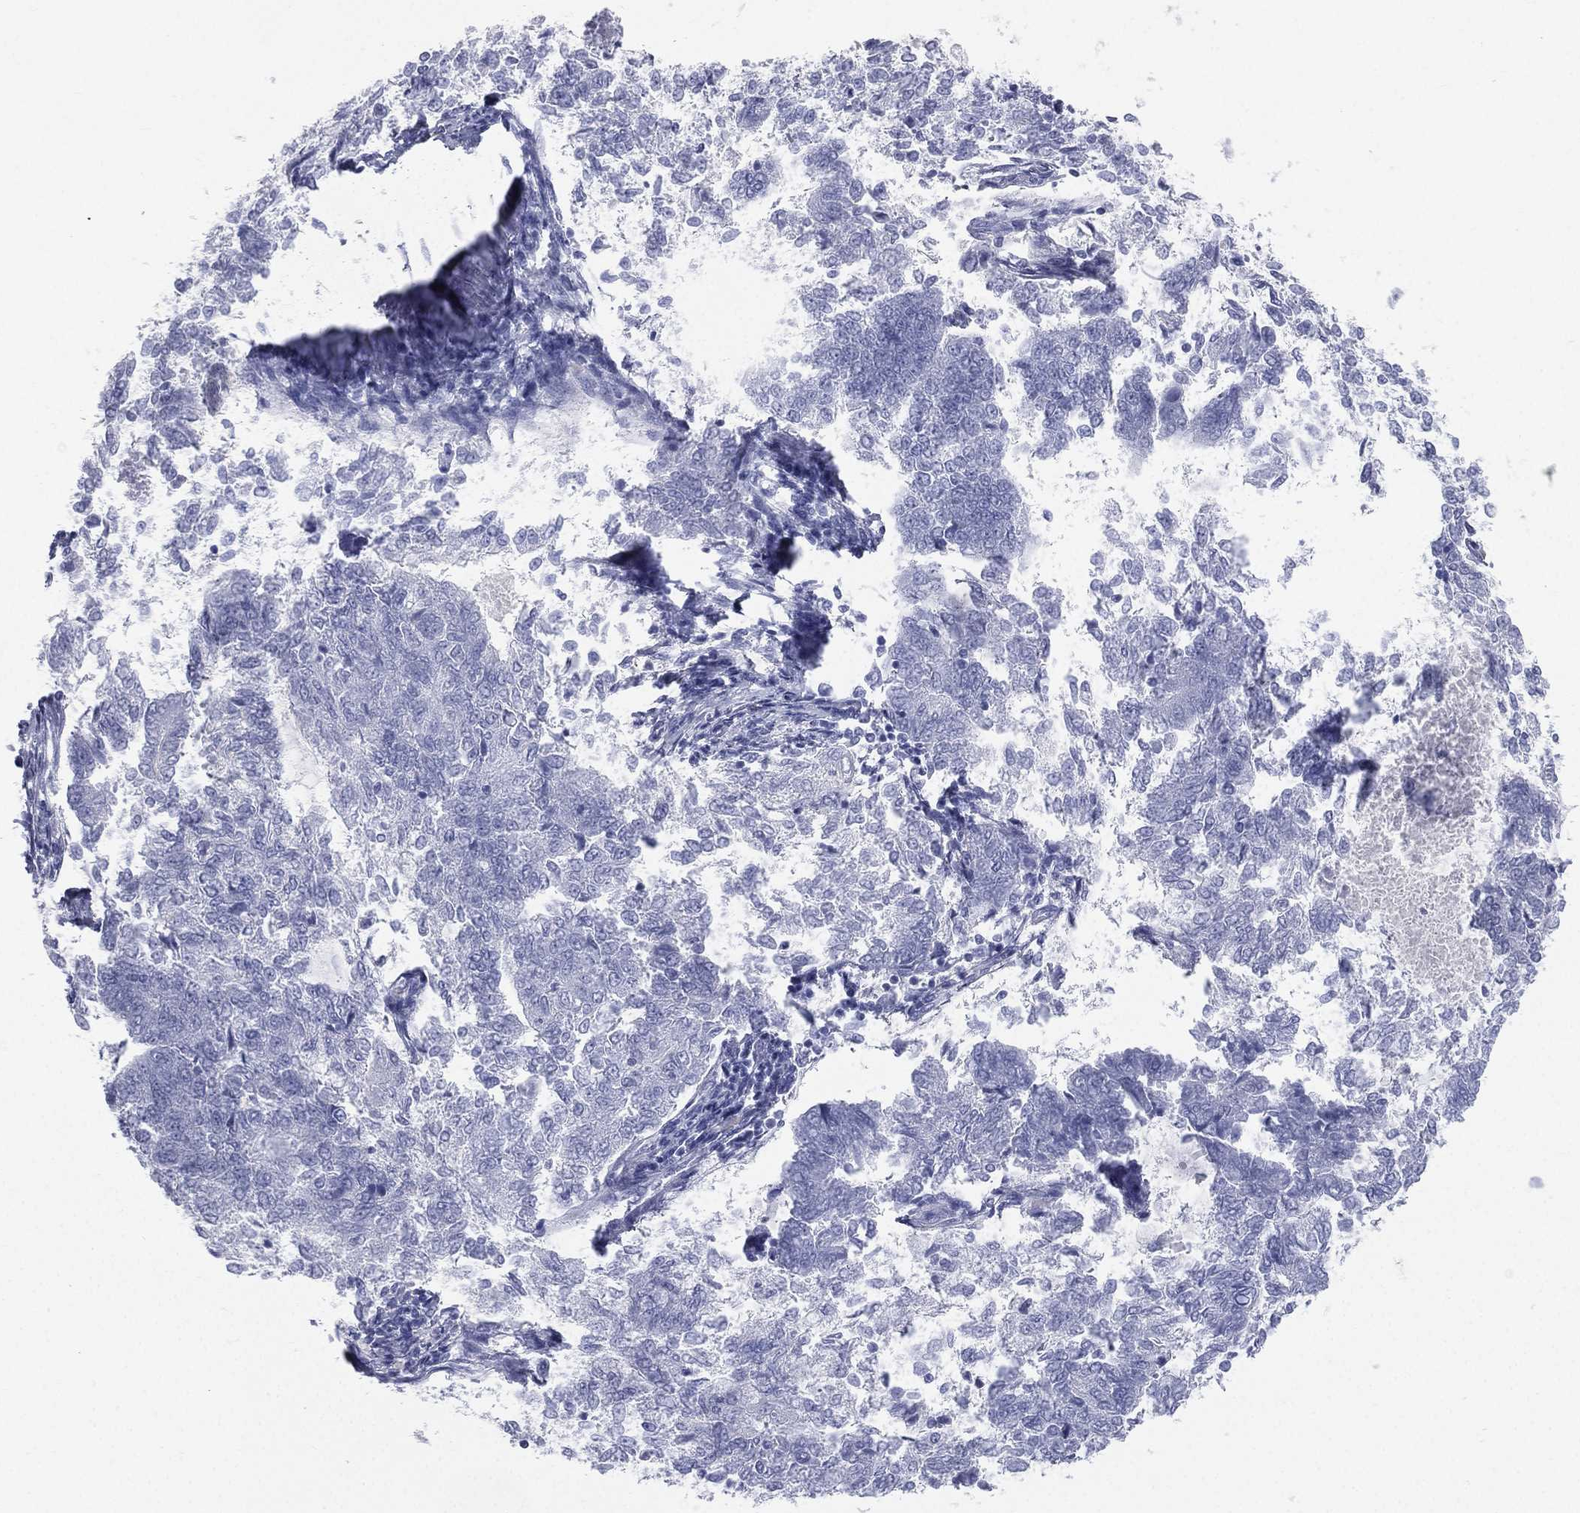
{"staining": {"intensity": "negative", "quantity": "none", "location": "none"}, "tissue": "endometrial cancer", "cell_type": "Tumor cells", "image_type": "cancer", "snomed": [{"axis": "morphology", "description": "Adenocarcinoma, NOS"}, {"axis": "topography", "description": "Endometrium"}], "caption": "Histopathology image shows no protein expression in tumor cells of adenocarcinoma (endometrial) tissue. (Immunohistochemistry, brightfield microscopy, high magnification).", "gene": "HP", "patient": {"sex": "female", "age": 65}}